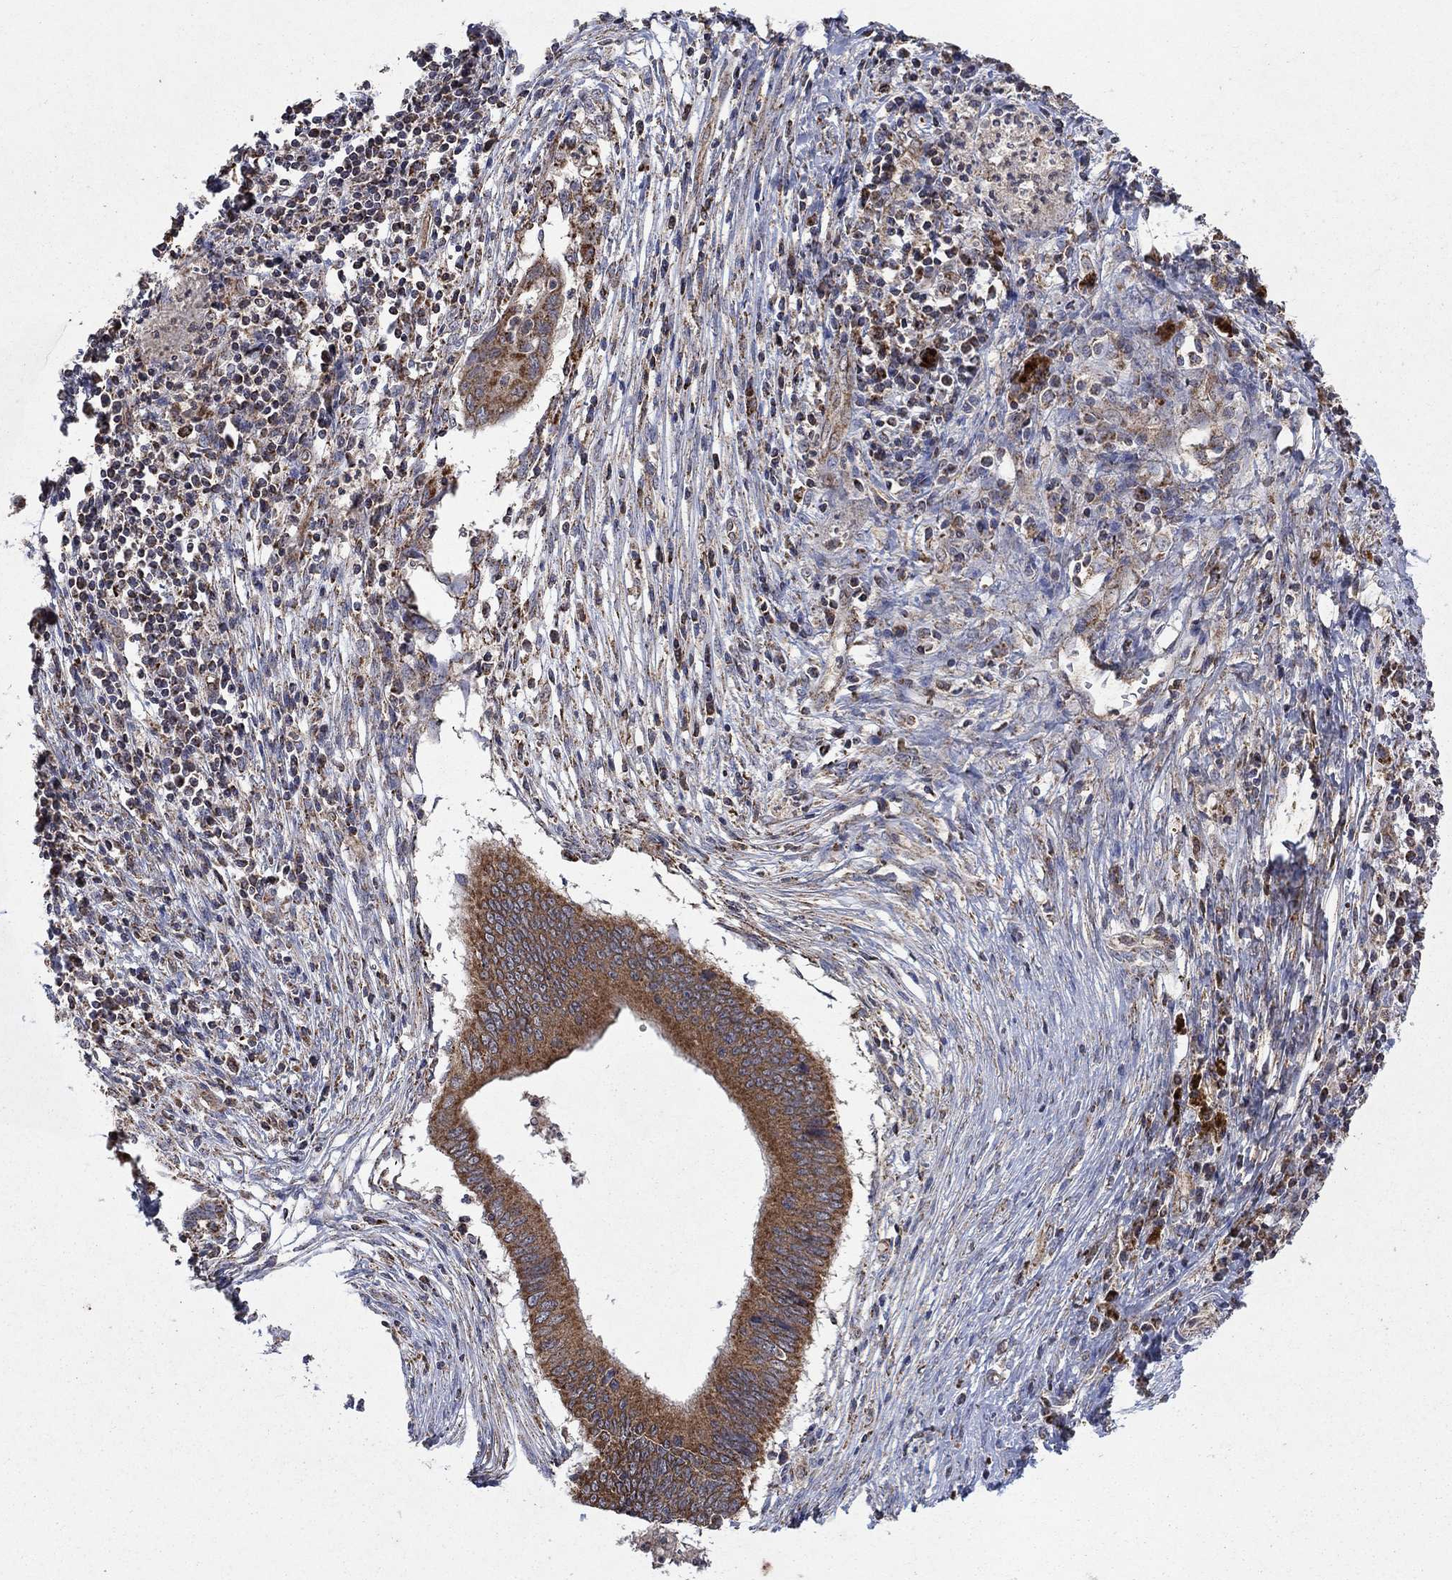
{"staining": {"intensity": "strong", "quantity": ">75%", "location": "cytoplasmic/membranous"}, "tissue": "cervical cancer", "cell_type": "Tumor cells", "image_type": "cancer", "snomed": [{"axis": "morphology", "description": "Adenocarcinoma, NOS"}, {"axis": "topography", "description": "Cervix"}], "caption": "Brown immunohistochemical staining in adenocarcinoma (cervical) reveals strong cytoplasmic/membranous positivity in approximately >75% of tumor cells.", "gene": "DPH1", "patient": {"sex": "female", "age": 42}}